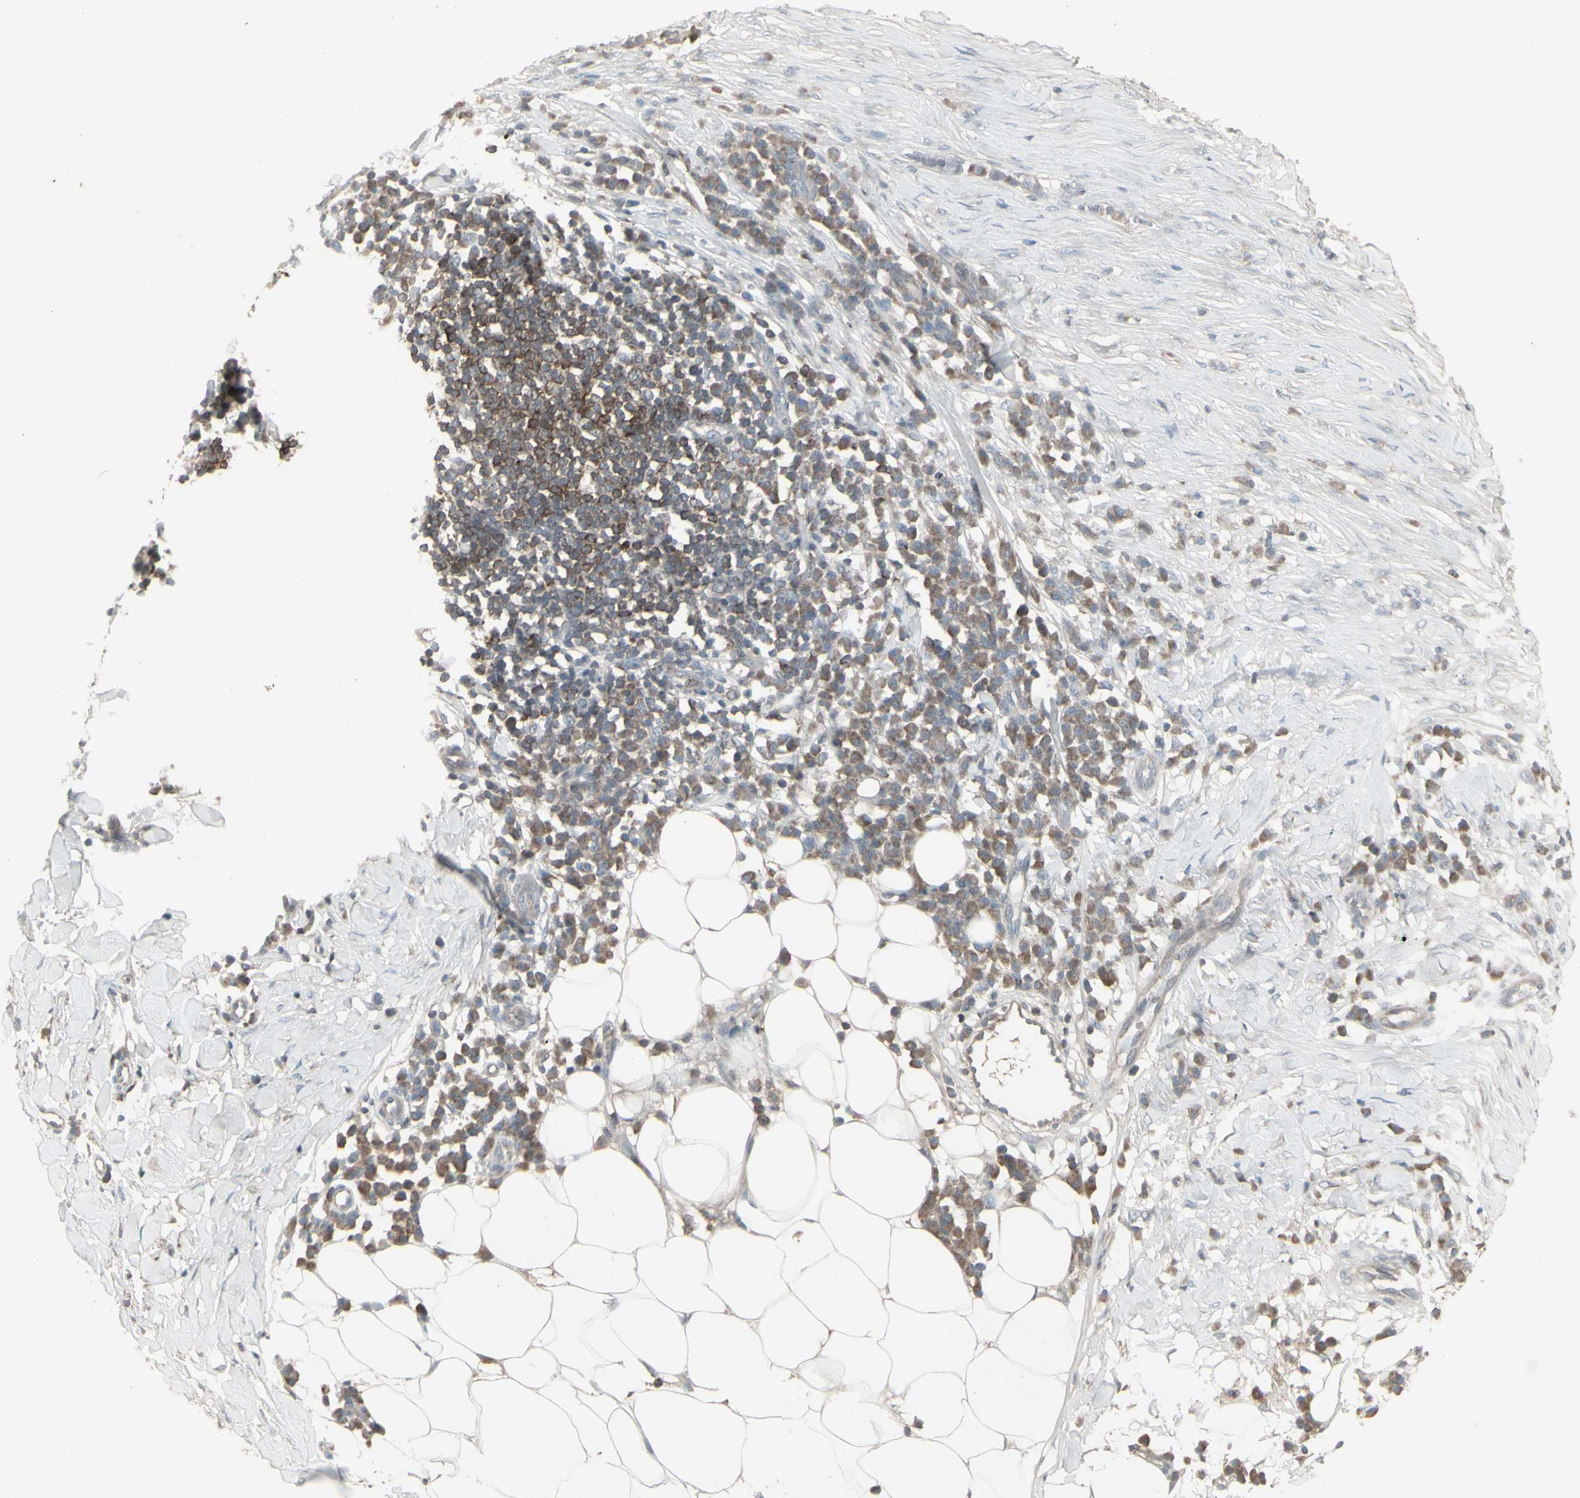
{"staining": {"intensity": "negative", "quantity": "none", "location": "none"}, "tissue": "skin cancer", "cell_type": "Tumor cells", "image_type": "cancer", "snomed": [{"axis": "morphology", "description": "Squamous cell carcinoma, NOS"}, {"axis": "topography", "description": "Skin"}], "caption": "Tumor cells are negative for protein expression in human squamous cell carcinoma (skin).", "gene": "CSK", "patient": {"sex": "male", "age": 24}}